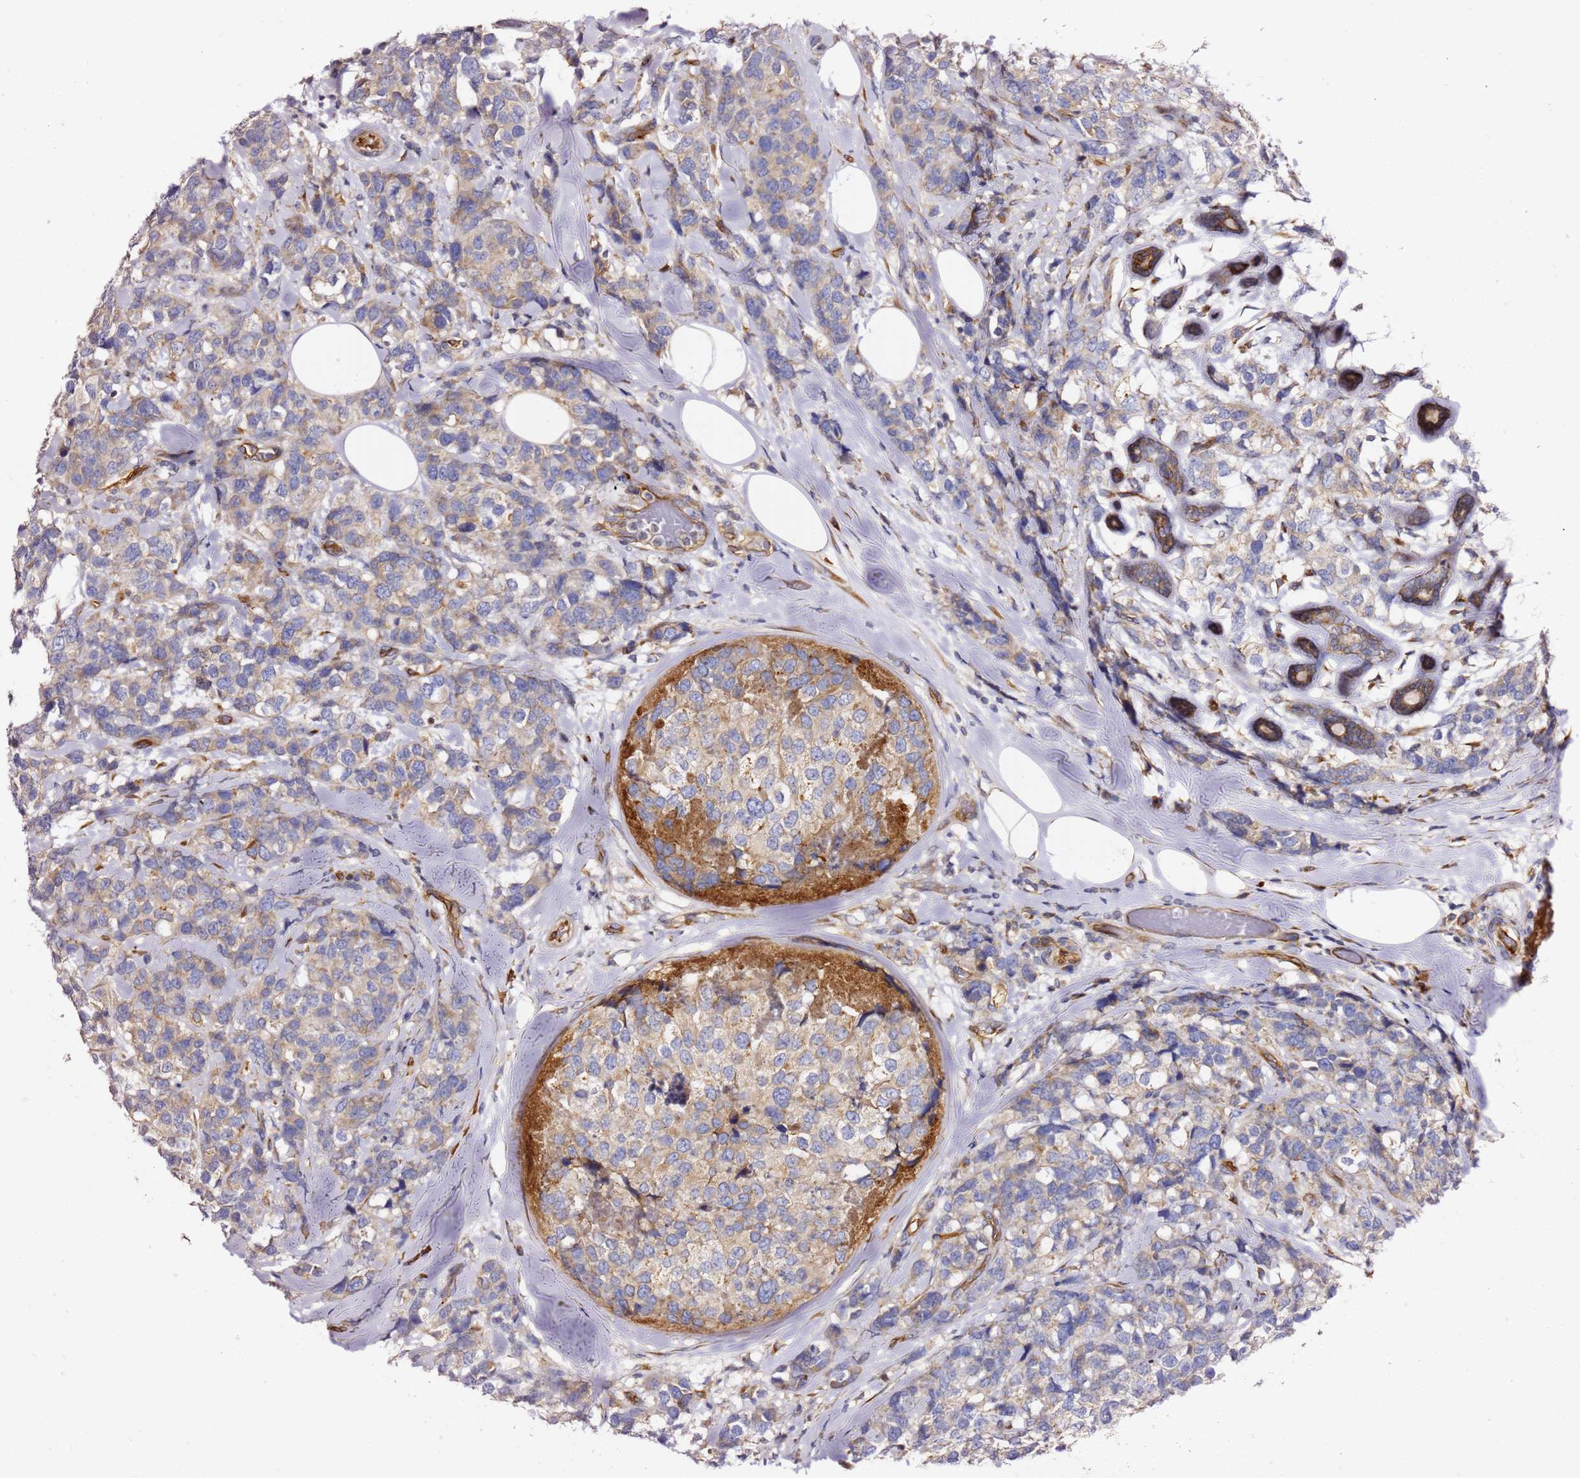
{"staining": {"intensity": "weak", "quantity": ">75%", "location": "cytoplasmic/membranous"}, "tissue": "breast cancer", "cell_type": "Tumor cells", "image_type": "cancer", "snomed": [{"axis": "morphology", "description": "Lobular carcinoma"}, {"axis": "topography", "description": "Breast"}], "caption": "Immunohistochemistry (IHC) image of neoplastic tissue: human breast cancer (lobular carcinoma) stained using immunohistochemistry shows low levels of weak protein expression localized specifically in the cytoplasmic/membranous of tumor cells, appearing as a cytoplasmic/membranous brown color.", "gene": "KIF7", "patient": {"sex": "female", "age": 59}}